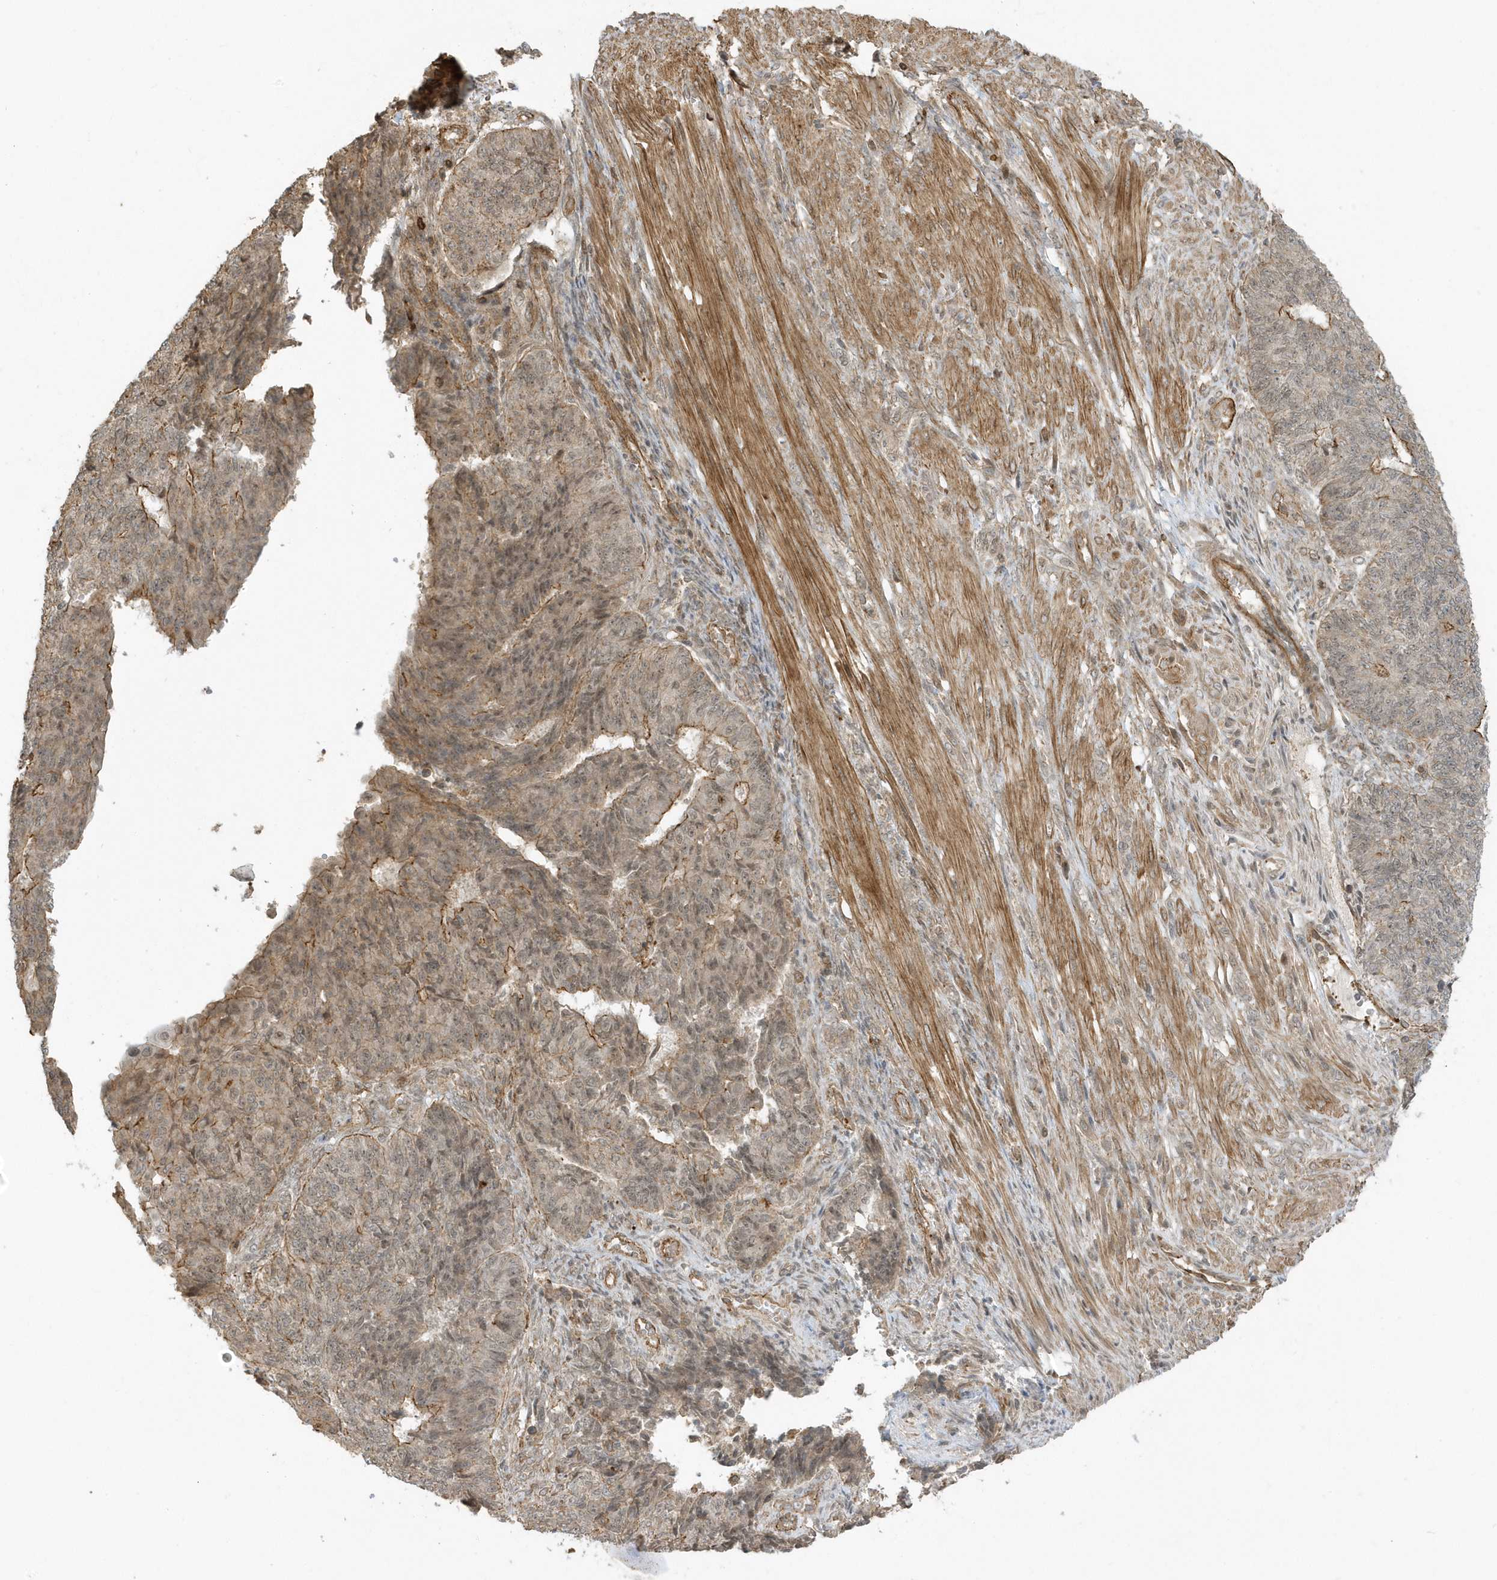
{"staining": {"intensity": "weak", "quantity": ">75%", "location": "cytoplasmic/membranous,nuclear"}, "tissue": "endometrial cancer", "cell_type": "Tumor cells", "image_type": "cancer", "snomed": [{"axis": "morphology", "description": "Adenocarcinoma, NOS"}, {"axis": "topography", "description": "Endometrium"}], "caption": "Human adenocarcinoma (endometrial) stained with a brown dye shows weak cytoplasmic/membranous and nuclear positive positivity in approximately >75% of tumor cells.", "gene": "ZBTB8A", "patient": {"sex": "female", "age": 32}}